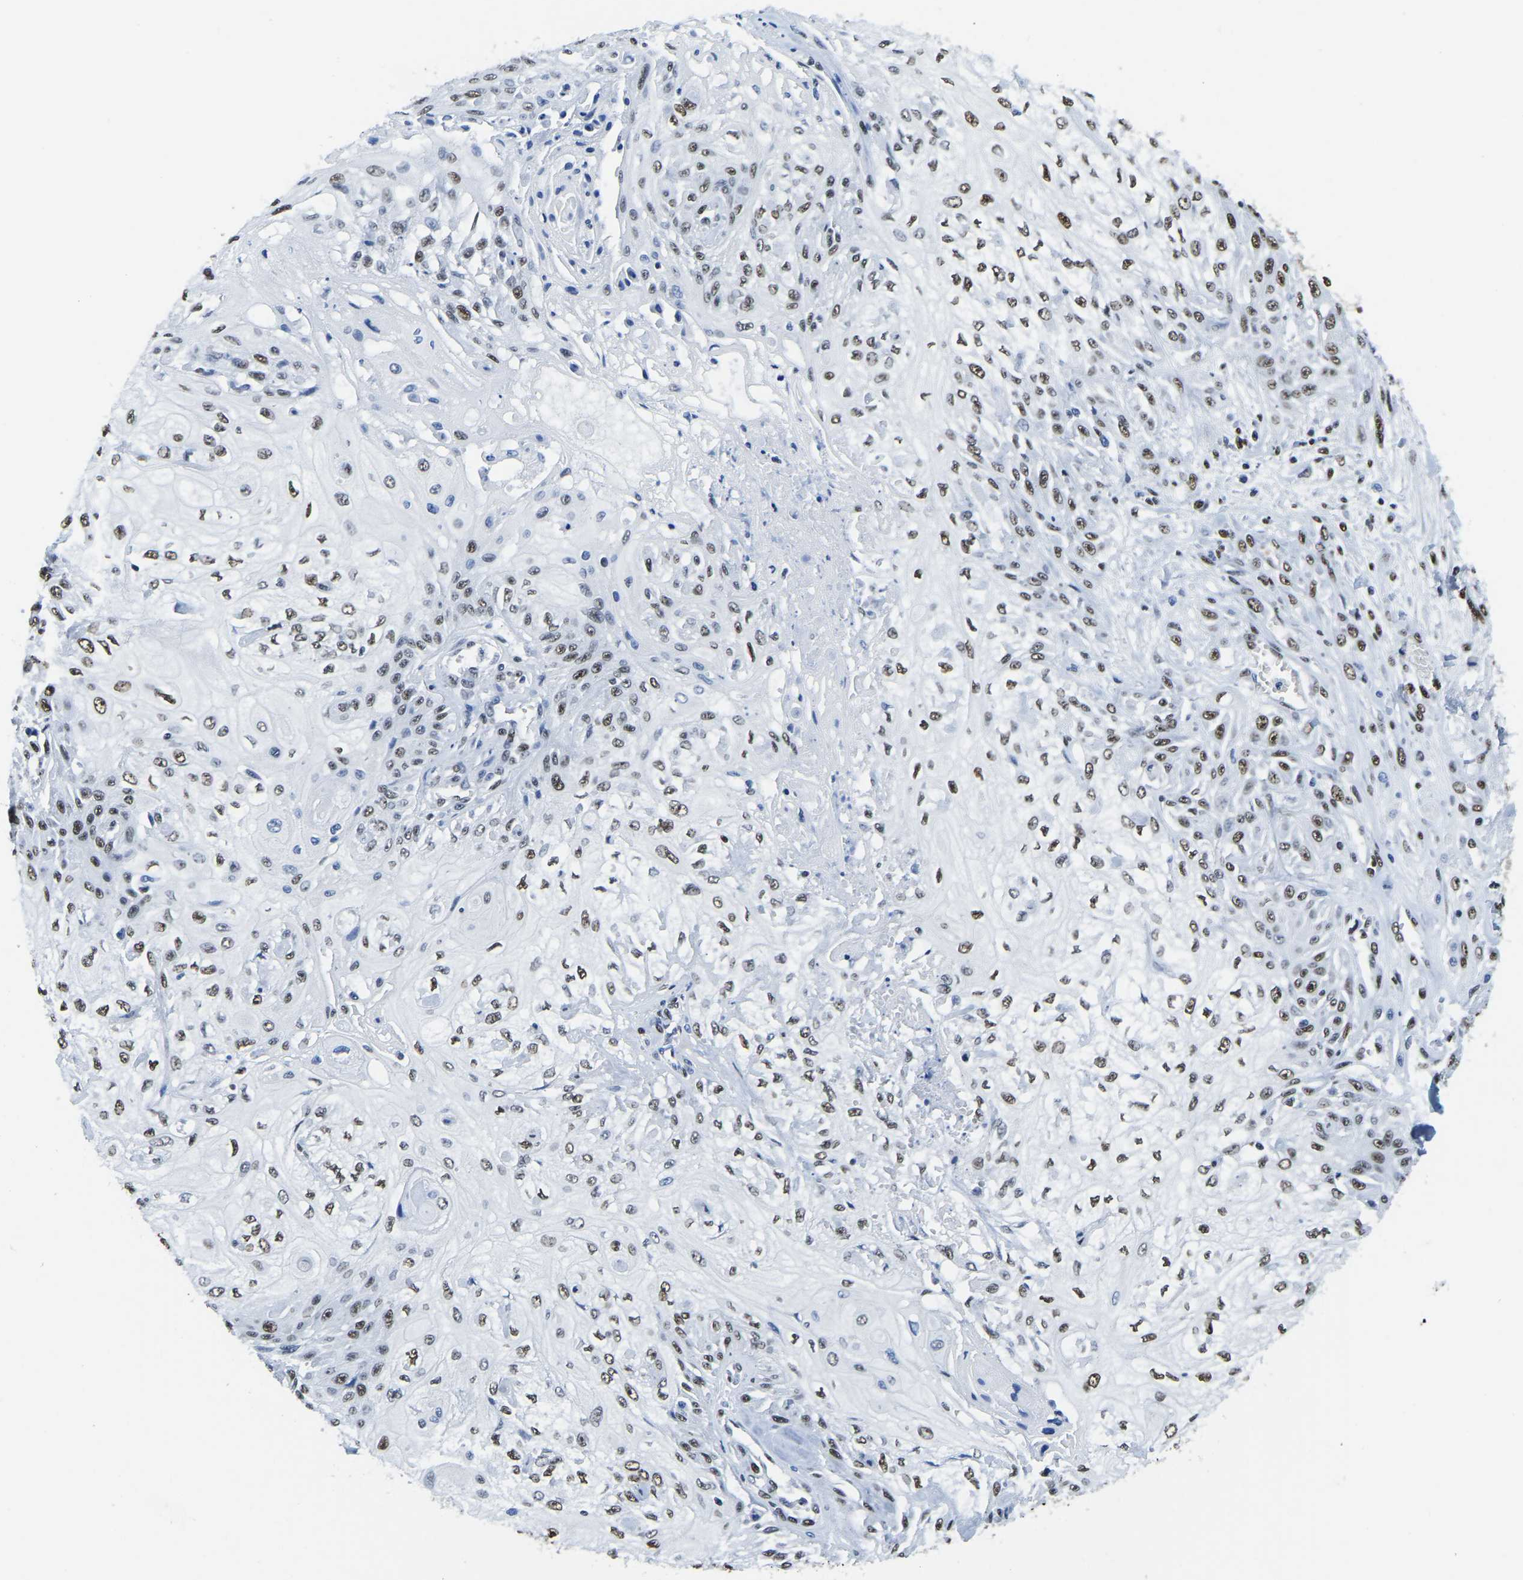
{"staining": {"intensity": "moderate", "quantity": ">75%", "location": "nuclear"}, "tissue": "skin cancer", "cell_type": "Tumor cells", "image_type": "cancer", "snomed": [{"axis": "morphology", "description": "Squamous cell carcinoma, NOS"}, {"axis": "morphology", "description": "Squamous cell carcinoma, metastatic, NOS"}, {"axis": "topography", "description": "Skin"}, {"axis": "topography", "description": "Lymph node"}], "caption": "Skin cancer (metastatic squamous cell carcinoma) was stained to show a protein in brown. There is medium levels of moderate nuclear positivity in about >75% of tumor cells. Immunohistochemistry stains the protein in brown and the nuclei are stained blue.", "gene": "UBA1", "patient": {"sex": "male", "age": 75}}